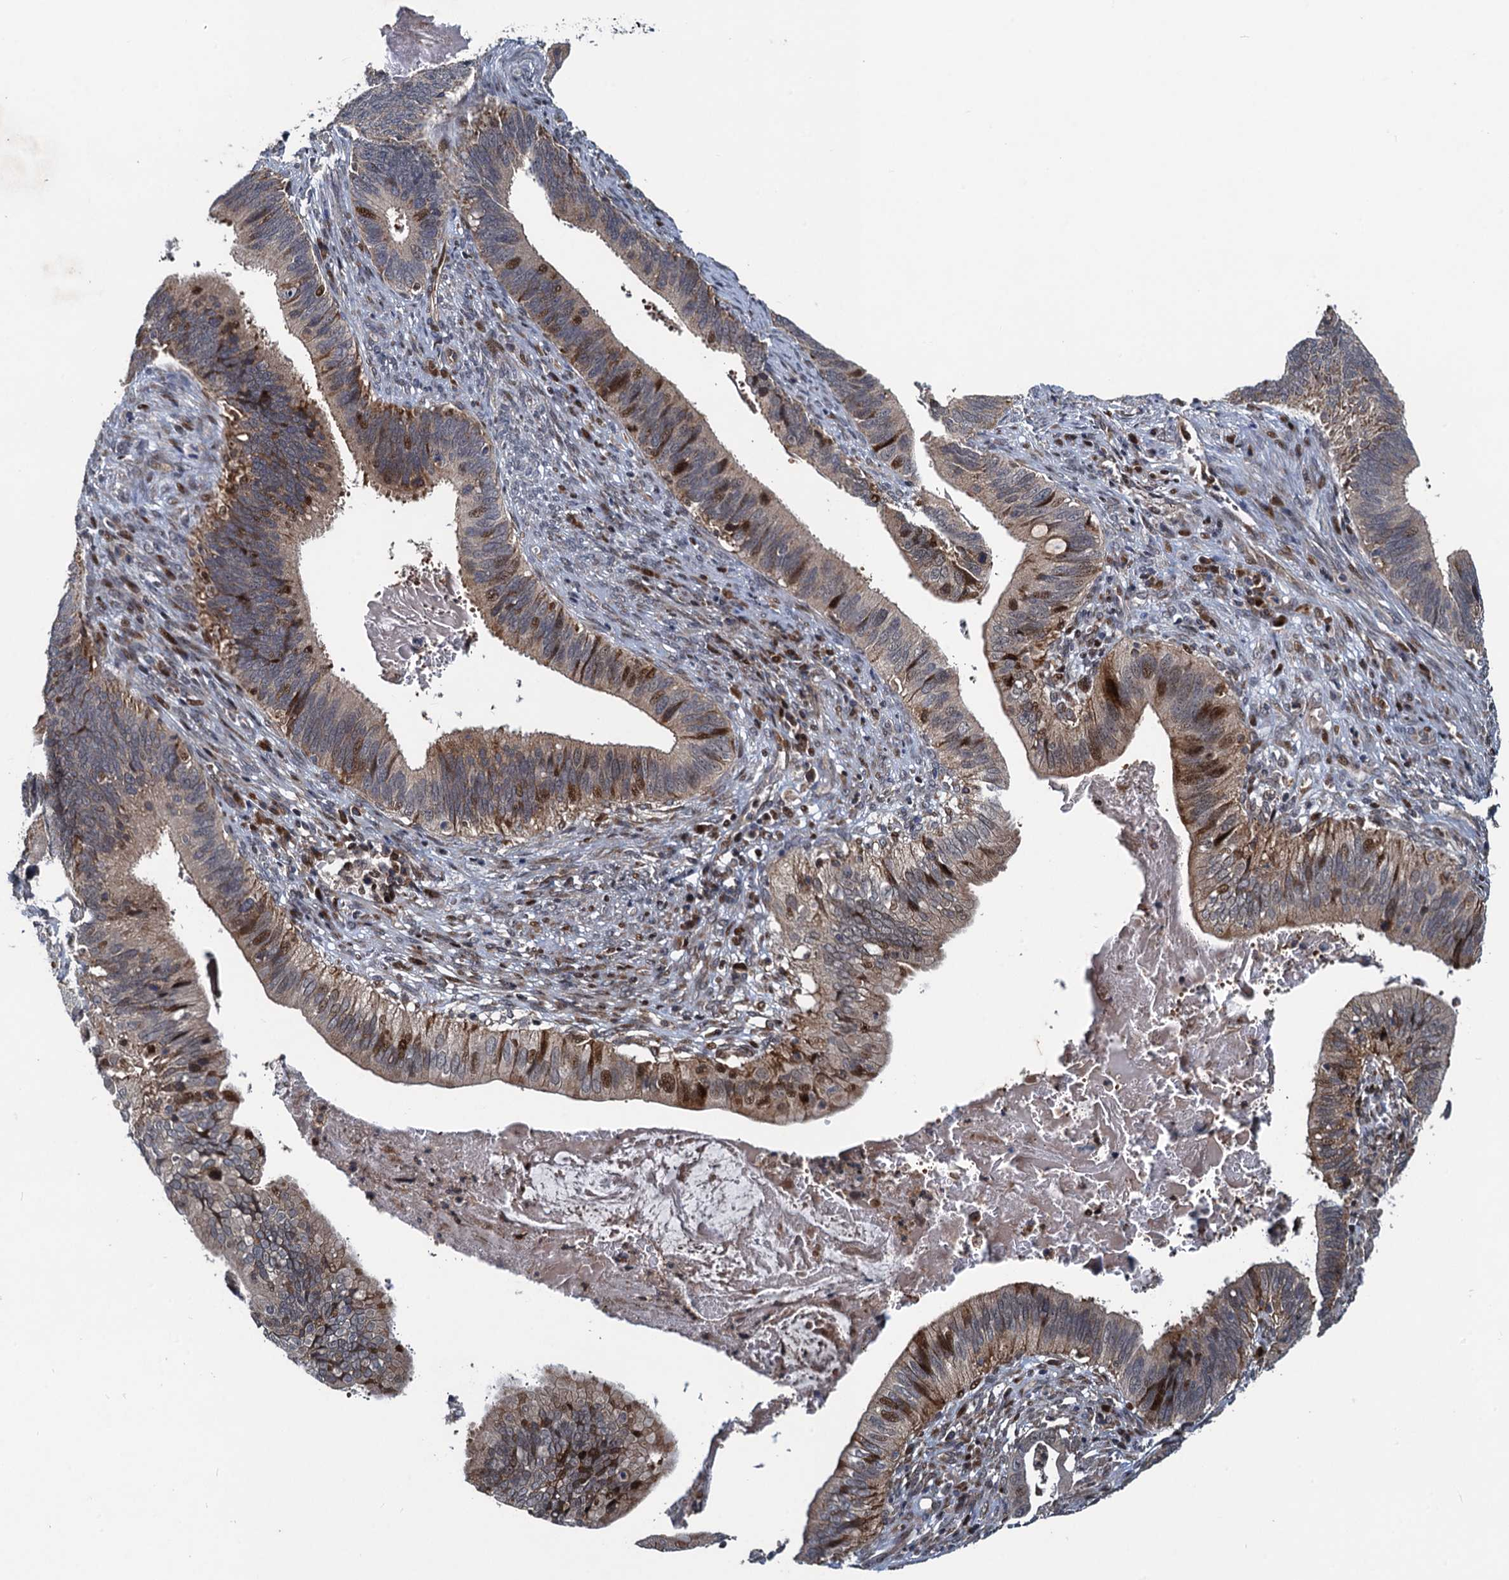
{"staining": {"intensity": "moderate", "quantity": "25%-75%", "location": "cytoplasmic/membranous,nuclear"}, "tissue": "cervical cancer", "cell_type": "Tumor cells", "image_type": "cancer", "snomed": [{"axis": "morphology", "description": "Adenocarcinoma, NOS"}, {"axis": "topography", "description": "Cervix"}], "caption": "DAB (3,3'-diaminobenzidine) immunohistochemical staining of human cervical cancer (adenocarcinoma) demonstrates moderate cytoplasmic/membranous and nuclear protein positivity in about 25%-75% of tumor cells. (IHC, brightfield microscopy, high magnification).", "gene": "ATOSA", "patient": {"sex": "female", "age": 42}}